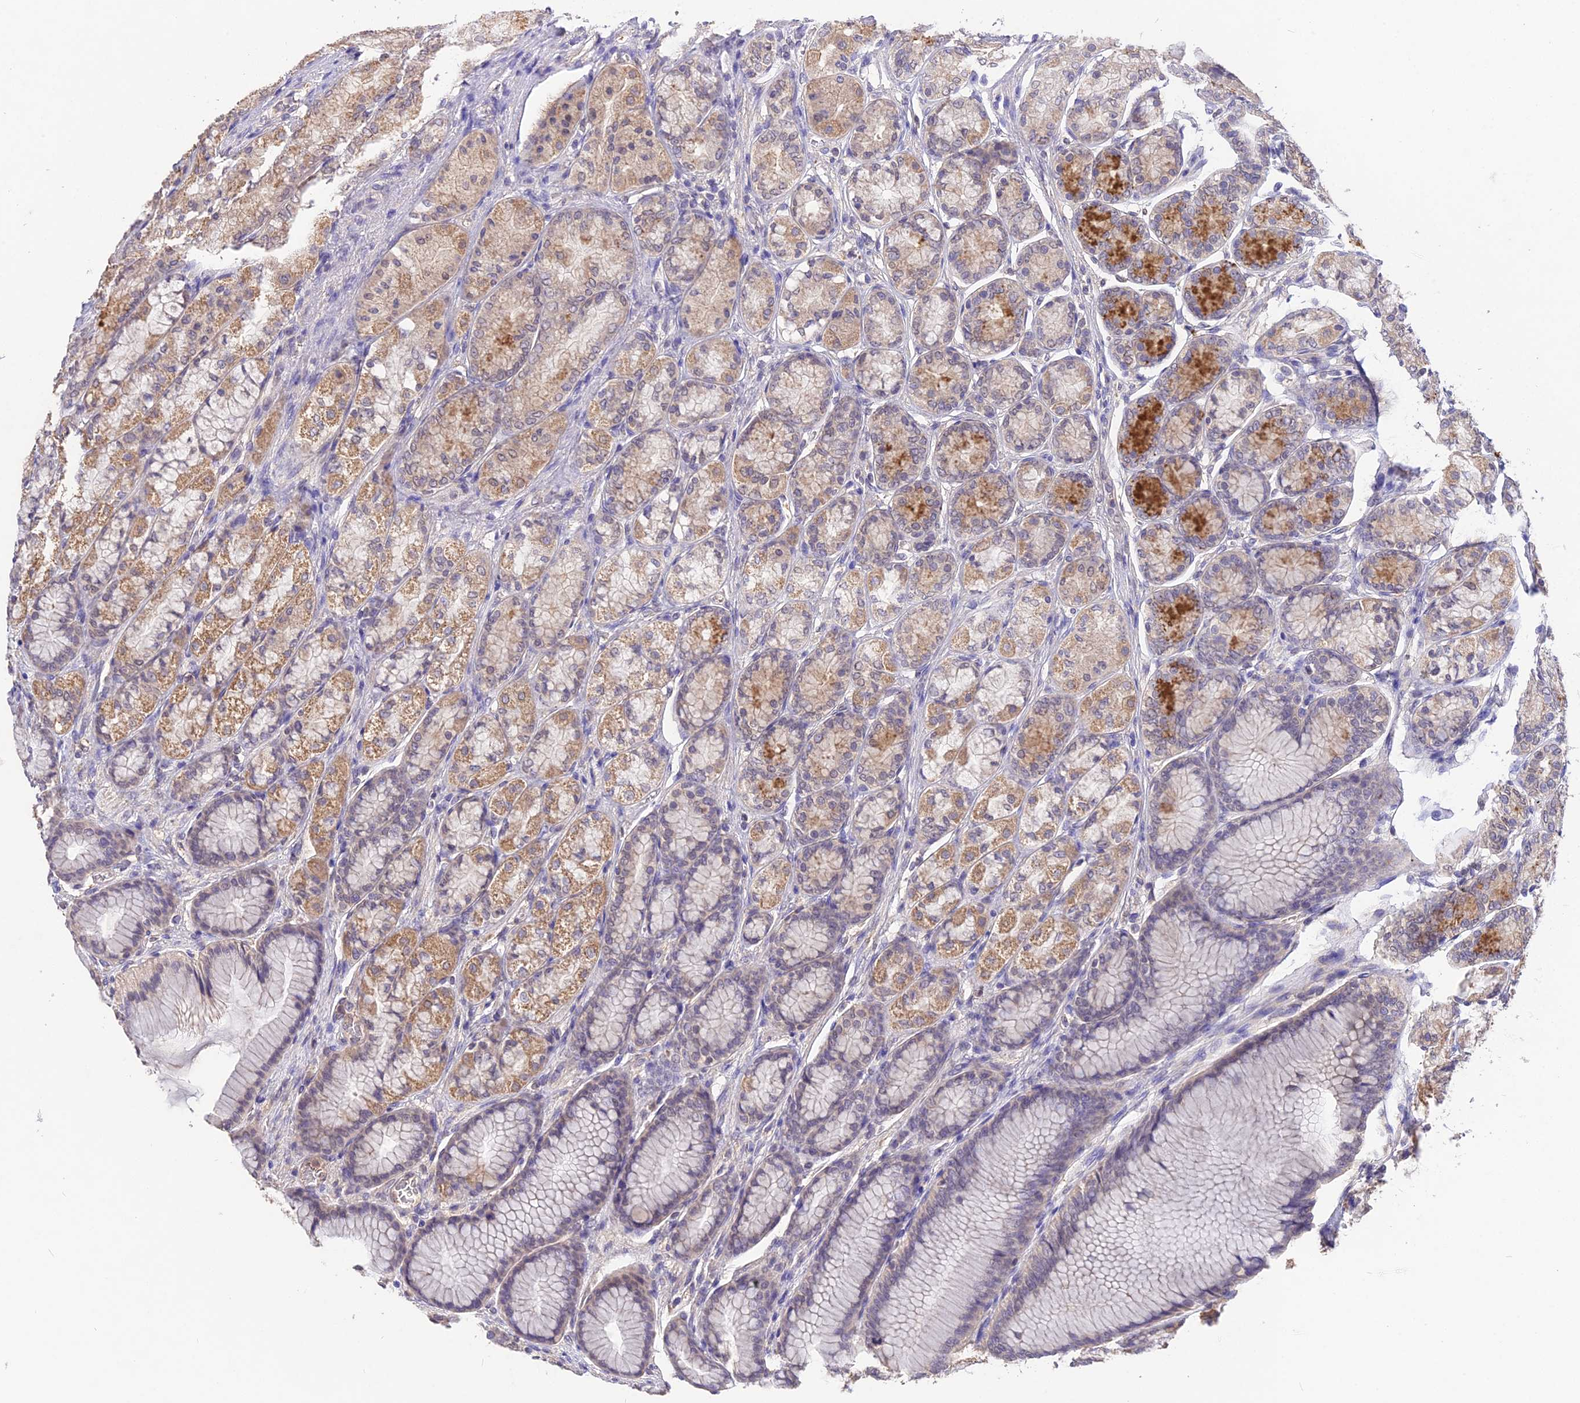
{"staining": {"intensity": "moderate", "quantity": "25%-75%", "location": "cytoplasmic/membranous"}, "tissue": "stomach", "cell_type": "Glandular cells", "image_type": "normal", "snomed": [{"axis": "morphology", "description": "Normal tissue, NOS"}, {"axis": "morphology", "description": "Adenocarcinoma, NOS"}, {"axis": "morphology", "description": "Adenocarcinoma, High grade"}, {"axis": "topography", "description": "Stomach, upper"}, {"axis": "topography", "description": "Stomach"}], "caption": "IHC histopathology image of benign human stomach stained for a protein (brown), which exhibits medium levels of moderate cytoplasmic/membranous staining in about 25%-75% of glandular cells.", "gene": "PGK1", "patient": {"sex": "female", "age": 65}}